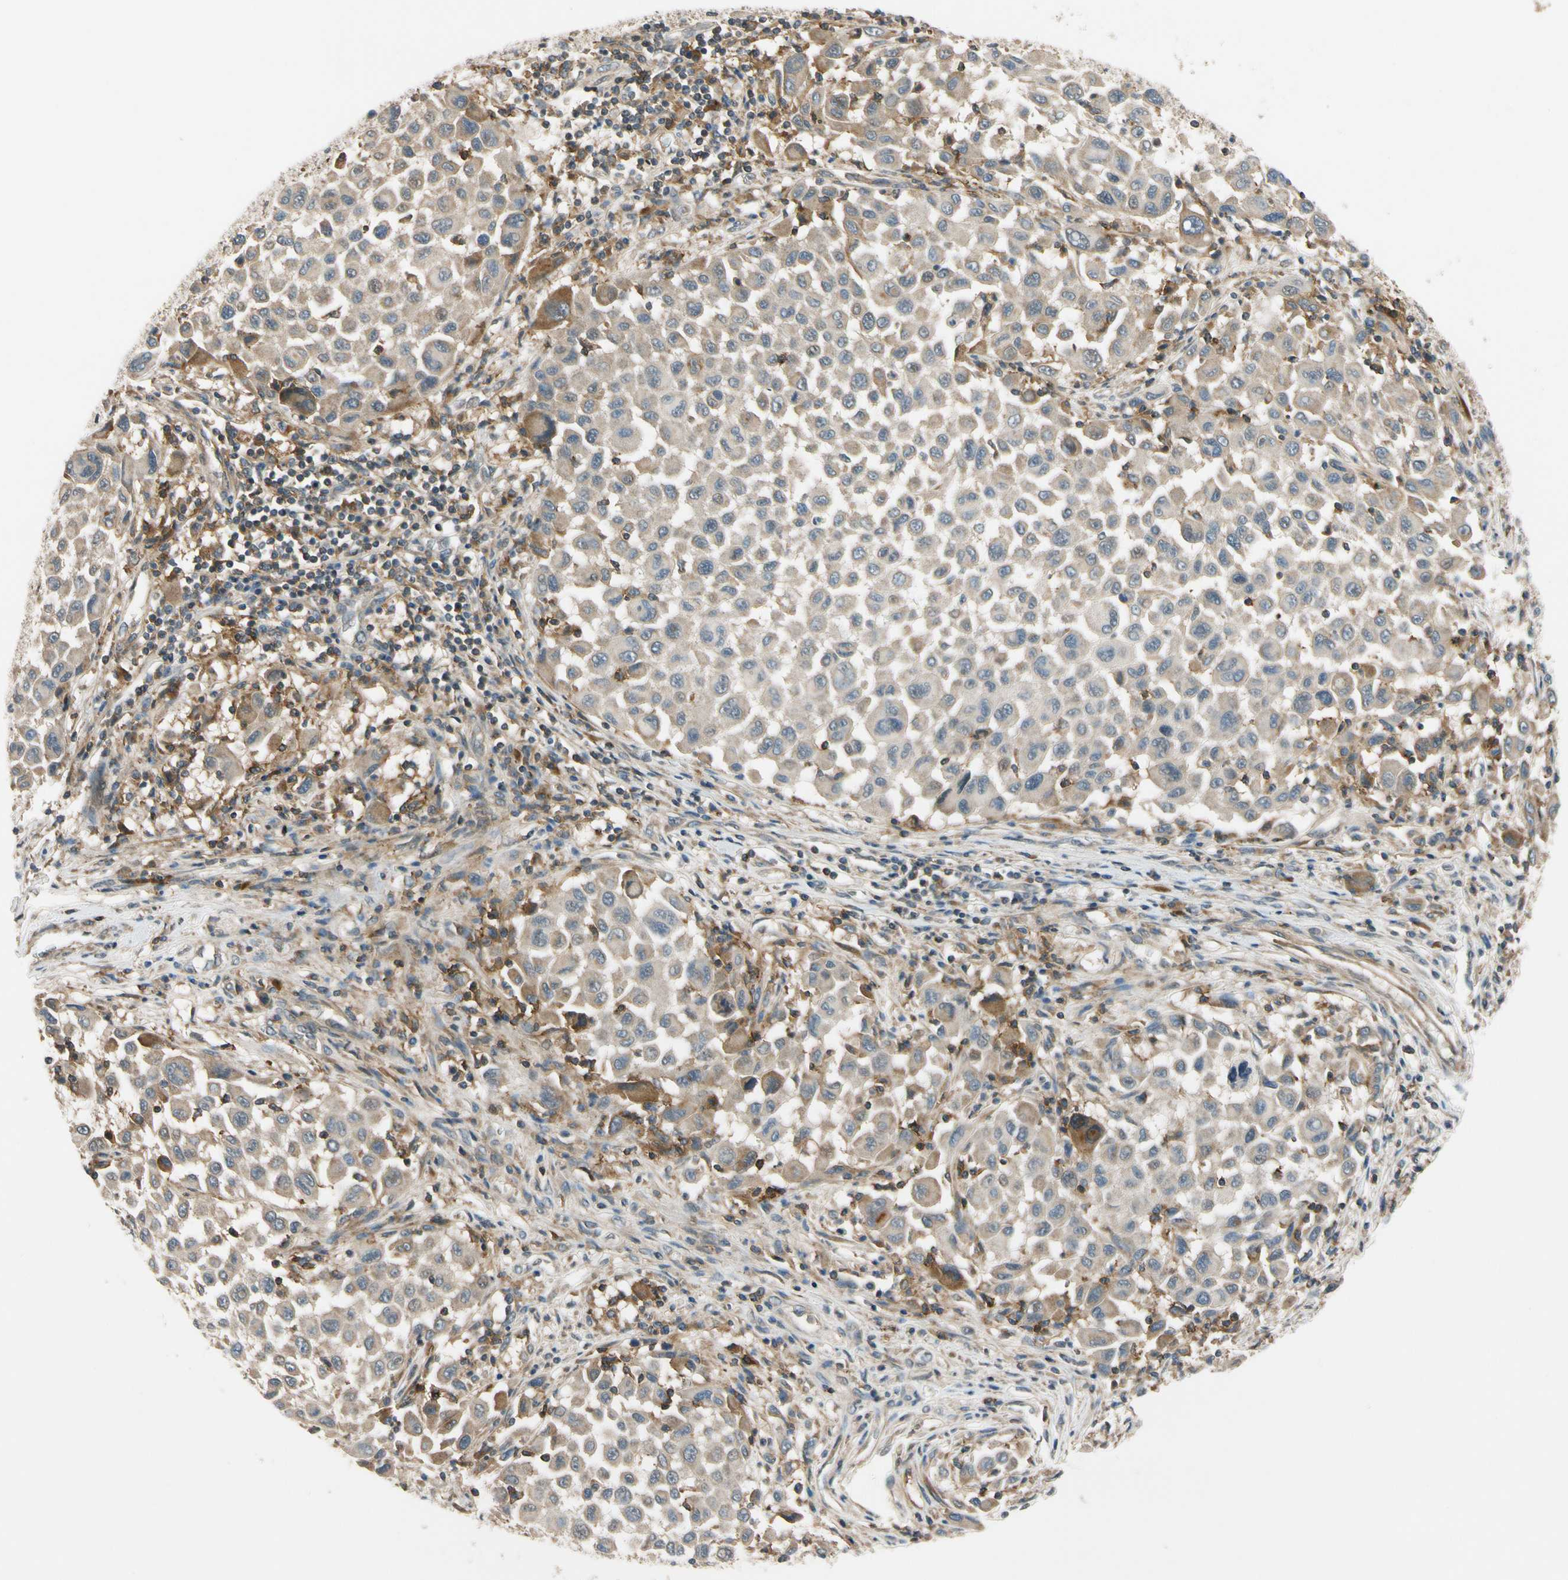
{"staining": {"intensity": "weak", "quantity": "25%-75%", "location": "cytoplasmic/membranous"}, "tissue": "melanoma", "cell_type": "Tumor cells", "image_type": "cancer", "snomed": [{"axis": "morphology", "description": "Malignant melanoma, Metastatic site"}, {"axis": "topography", "description": "Lymph node"}], "caption": "Weak cytoplasmic/membranous expression for a protein is present in about 25%-75% of tumor cells of malignant melanoma (metastatic site) using immunohistochemistry.", "gene": "MST1R", "patient": {"sex": "male", "age": 61}}